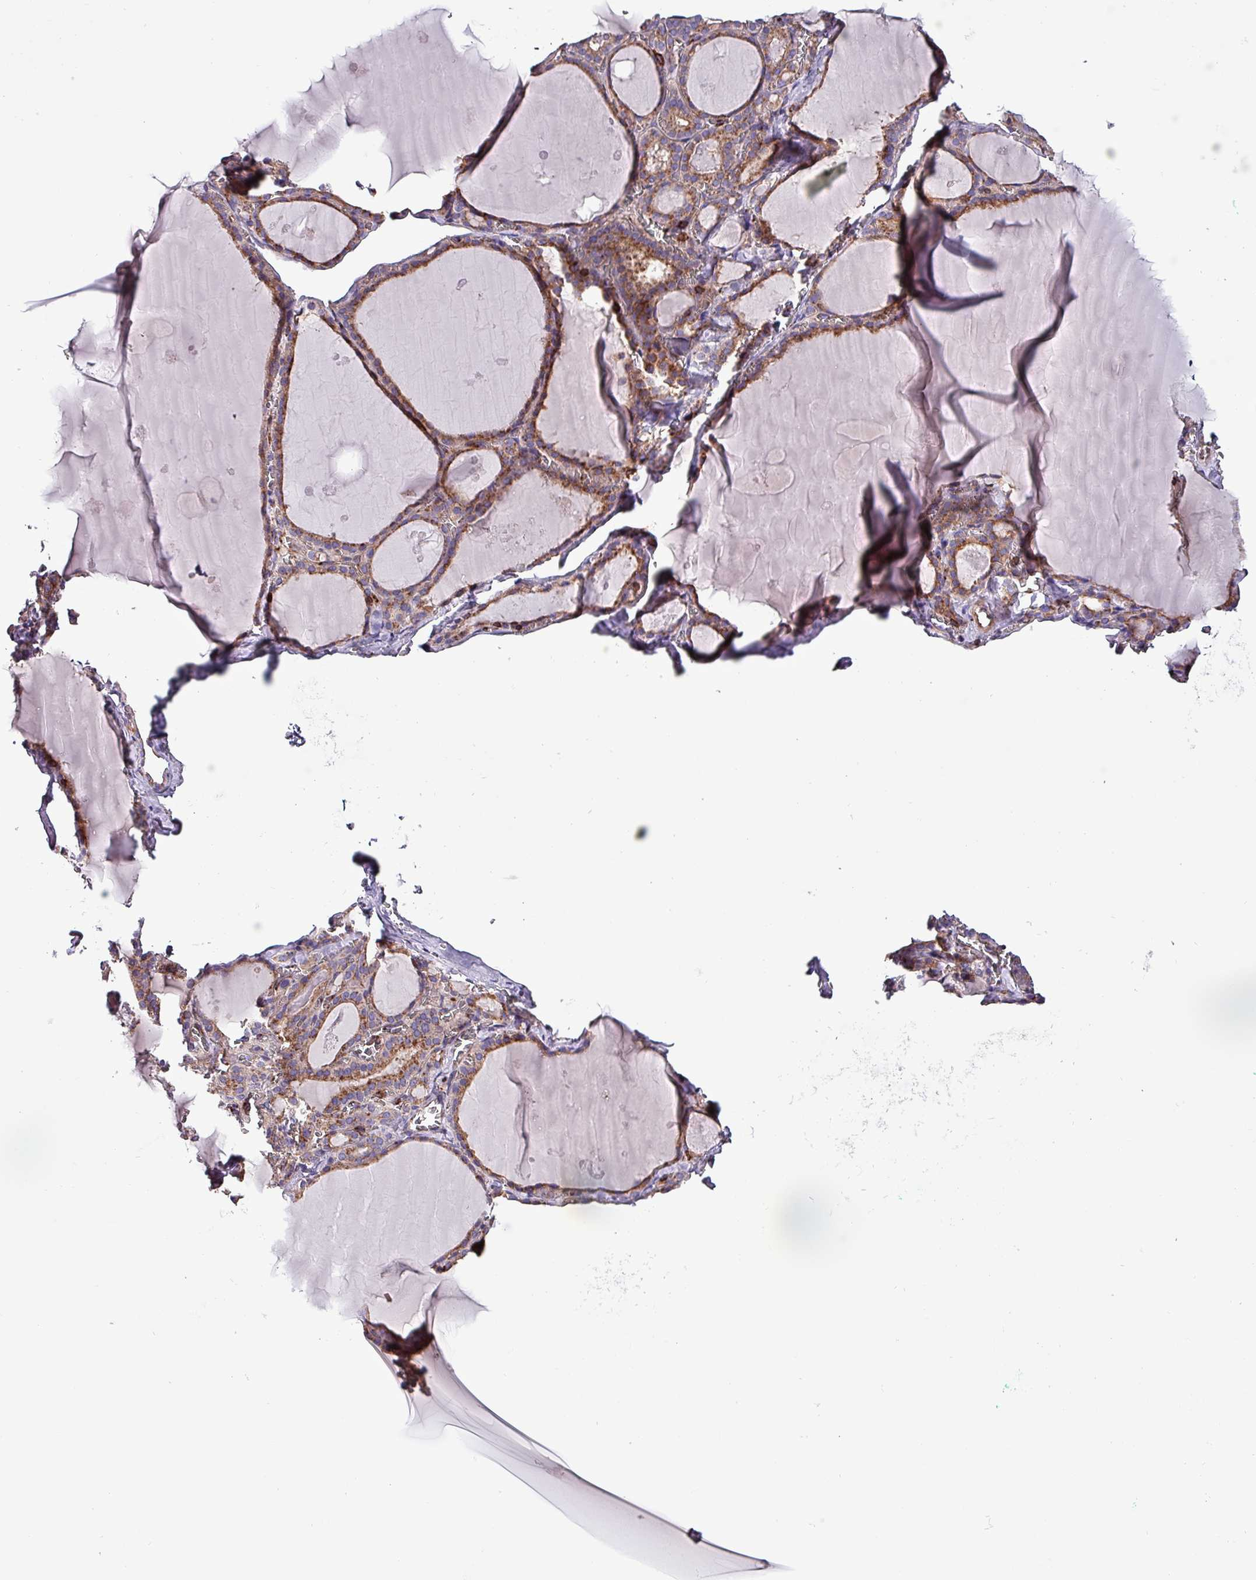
{"staining": {"intensity": "moderate", "quantity": ">75%", "location": "cytoplasmic/membranous"}, "tissue": "thyroid gland", "cell_type": "Glandular cells", "image_type": "normal", "snomed": [{"axis": "morphology", "description": "Normal tissue, NOS"}, {"axis": "topography", "description": "Thyroid gland"}], "caption": "Immunohistochemistry (IHC) staining of normal thyroid gland, which demonstrates medium levels of moderate cytoplasmic/membranous positivity in approximately >75% of glandular cells indicating moderate cytoplasmic/membranous protein positivity. The staining was performed using DAB (3,3'-diaminobenzidine) (brown) for protein detection and nuclei were counterstained in hematoxylin (blue).", "gene": "VAMP4", "patient": {"sex": "male", "age": 56}}